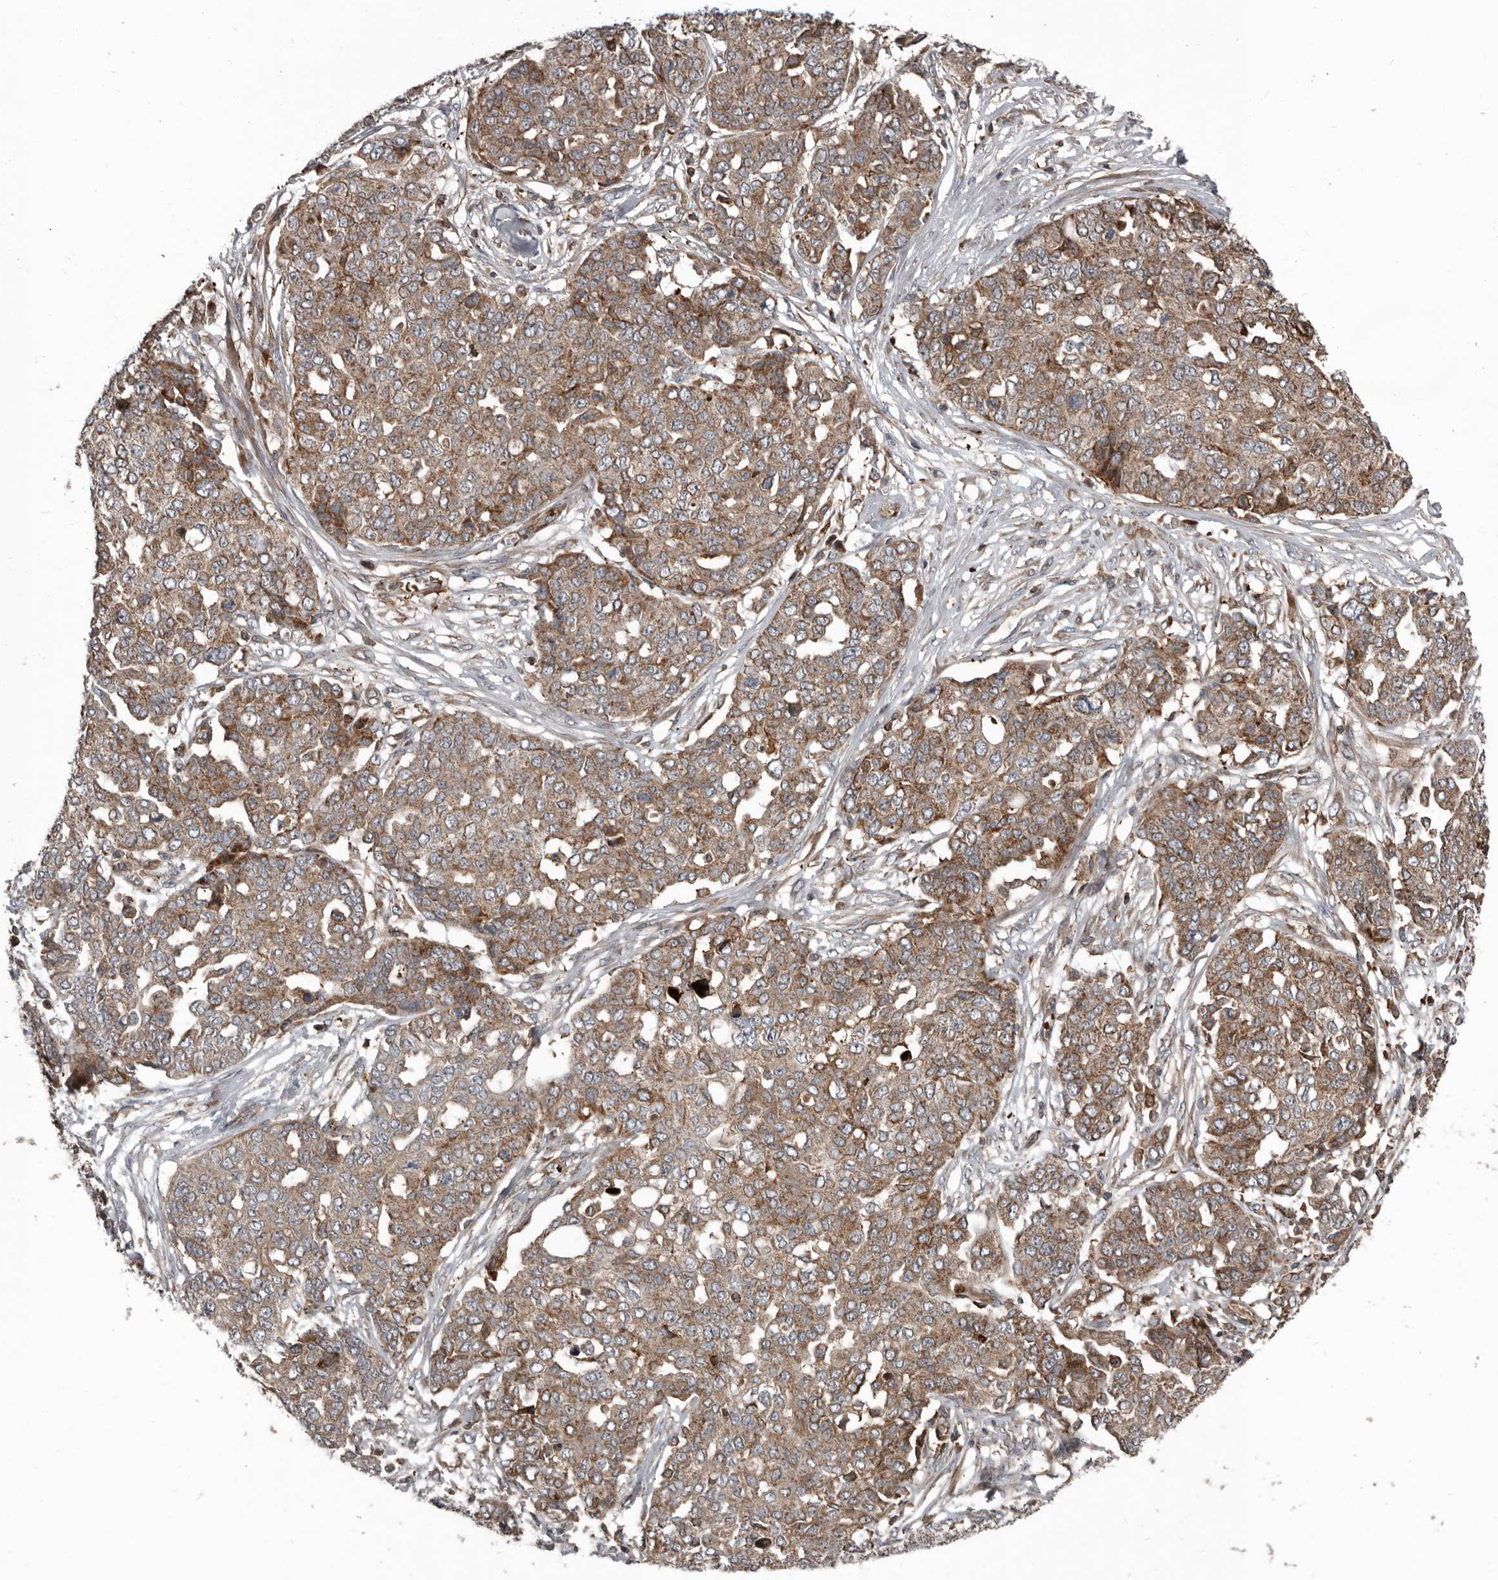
{"staining": {"intensity": "moderate", "quantity": ">75%", "location": "cytoplasmic/membranous"}, "tissue": "ovarian cancer", "cell_type": "Tumor cells", "image_type": "cancer", "snomed": [{"axis": "morphology", "description": "Cystadenocarcinoma, serous, NOS"}, {"axis": "topography", "description": "Soft tissue"}, {"axis": "topography", "description": "Ovary"}], "caption": "A photomicrograph of human ovarian cancer stained for a protein shows moderate cytoplasmic/membranous brown staining in tumor cells.", "gene": "FBXO31", "patient": {"sex": "female", "age": 57}}